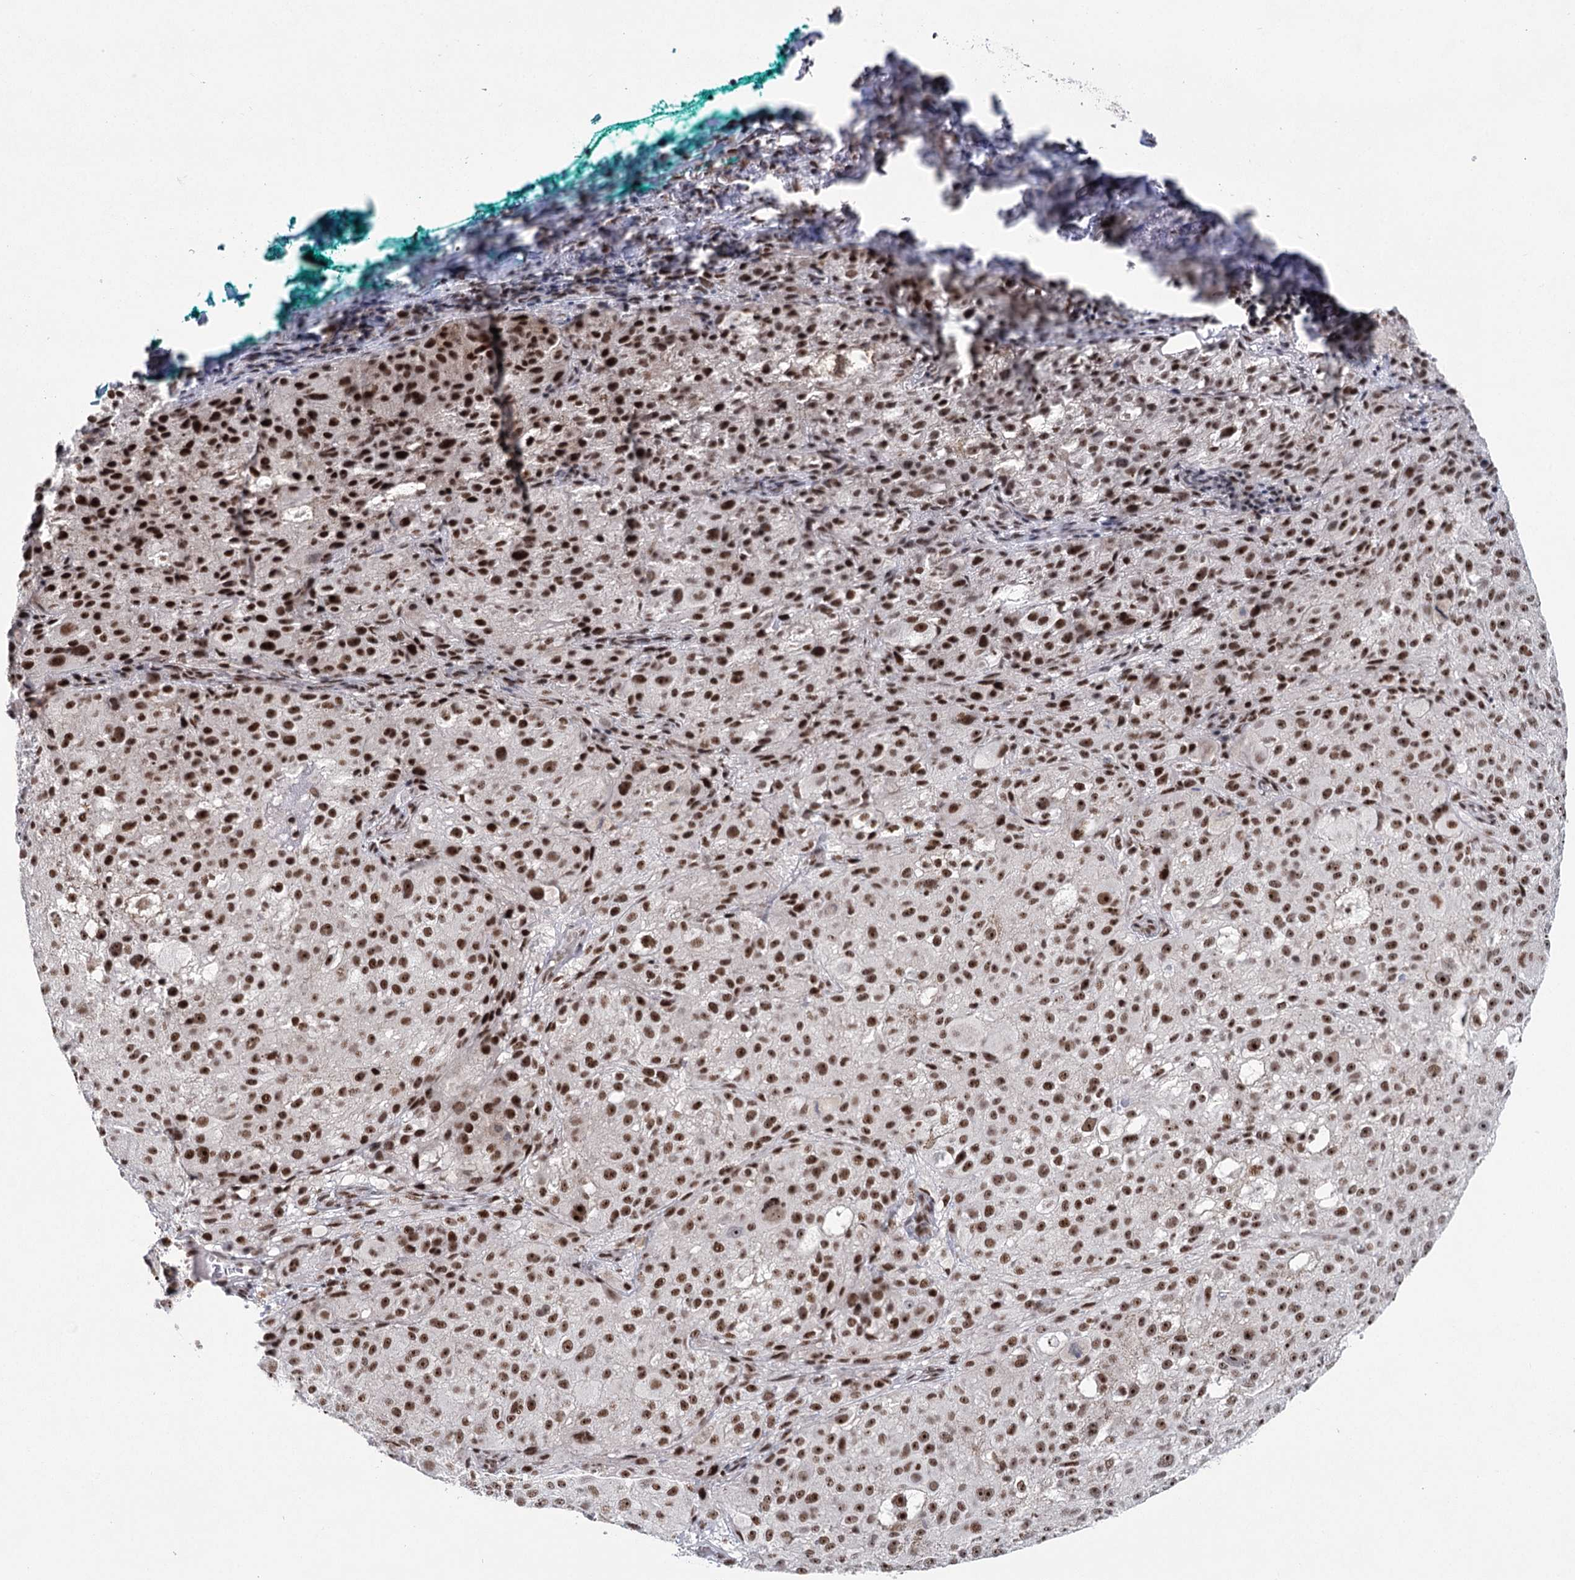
{"staining": {"intensity": "strong", "quantity": ">75%", "location": "nuclear"}, "tissue": "melanoma", "cell_type": "Tumor cells", "image_type": "cancer", "snomed": [{"axis": "morphology", "description": "Necrosis, NOS"}, {"axis": "morphology", "description": "Malignant melanoma, NOS"}, {"axis": "topography", "description": "Skin"}], "caption": "The micrograph displays immunohistochemical staining of malignant melanoma. There is strong nuclear positivity is present in about >75% of tumor cells. (DAB (3,3'-diaminobenzidine) = brown stain, brightfield microscopy at high magnification).", "gene": "SCAF8", "patient": {"sex": "female", "age": 87}}